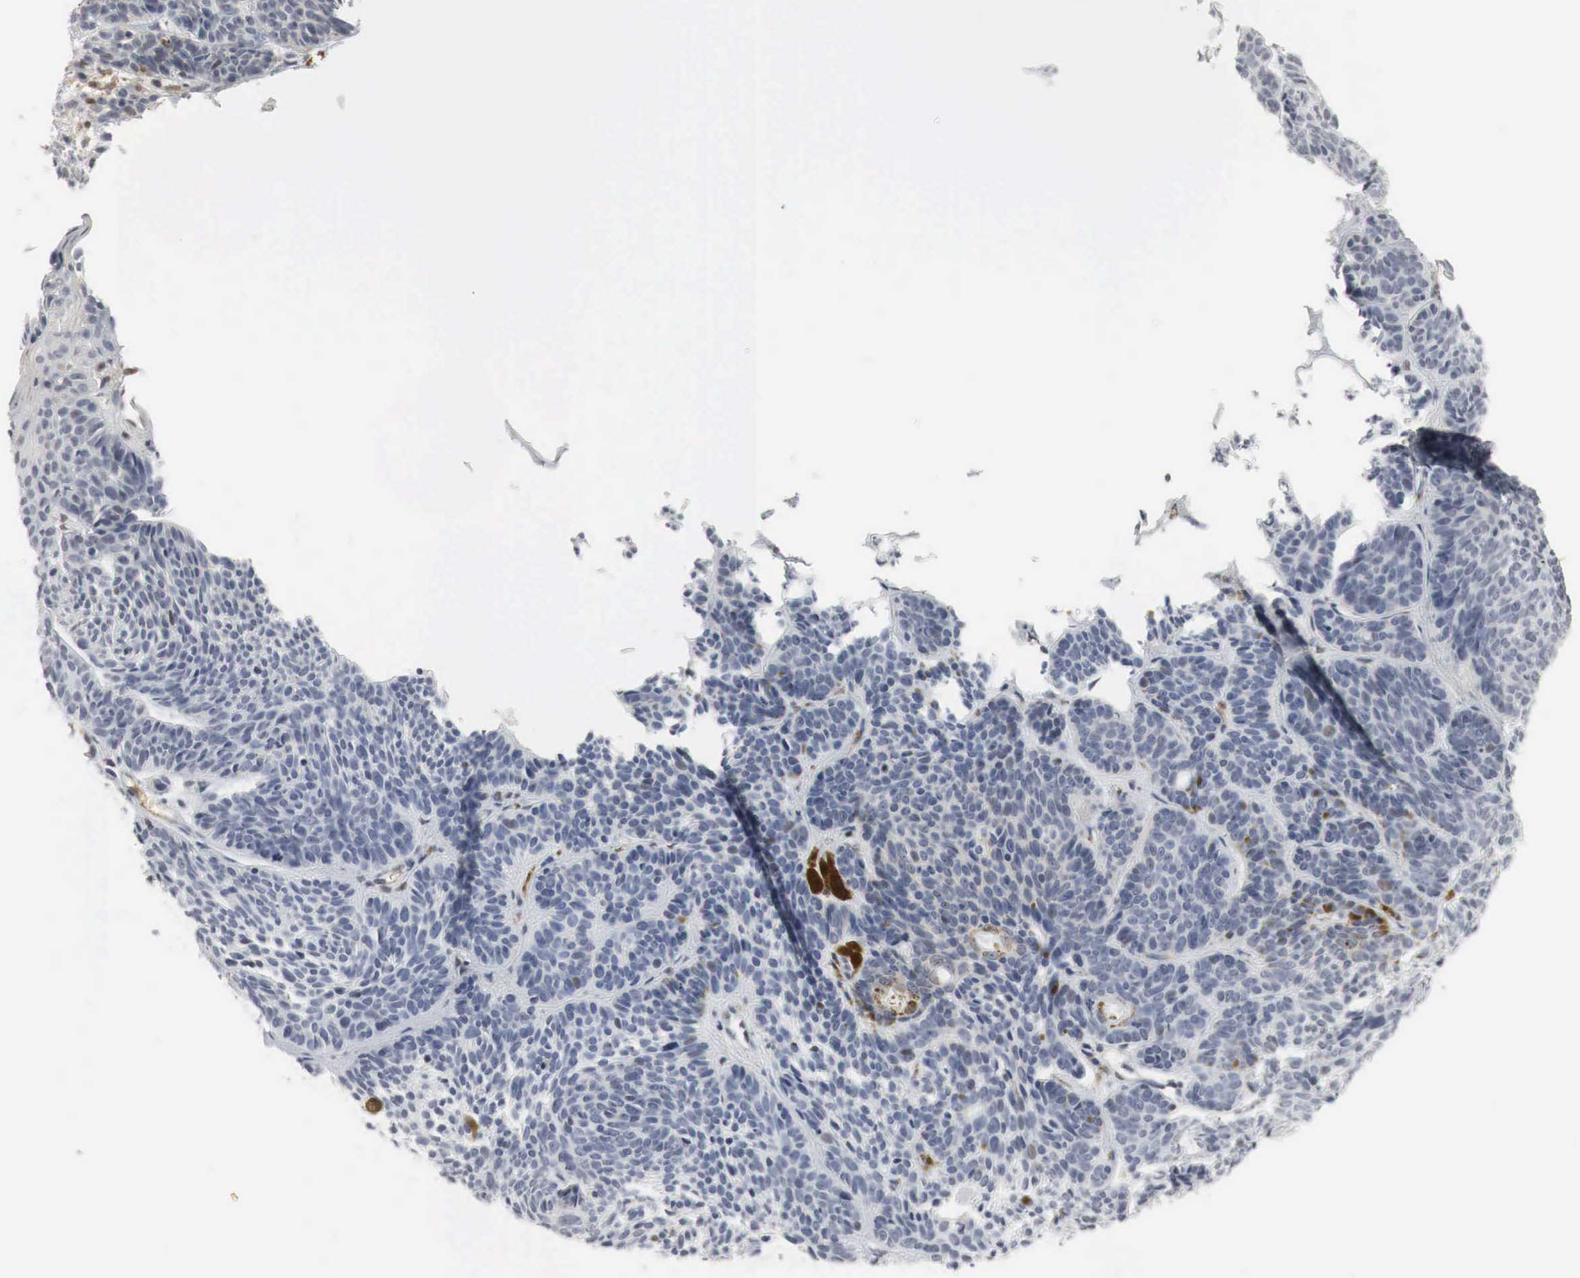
{"staining": {"intensity": "weak", "quantity": "<25%", "location": "cytoplasmic/membranous,nuclear"}, "tissue": "skin cancer", "cell_type": "Tumor cells", "image_type": "cancer", "snomed": [{"axis": "morphology", "description": "Basal cell carcinoma"}, {"axis": "topography", "description": "Skin"}], "caption": "Tumor cells are negative for protein expression in human skin cancer (basal cell carcinoma).", "gene": "MYC", "patient": {"sex": "female", "age": 62}}